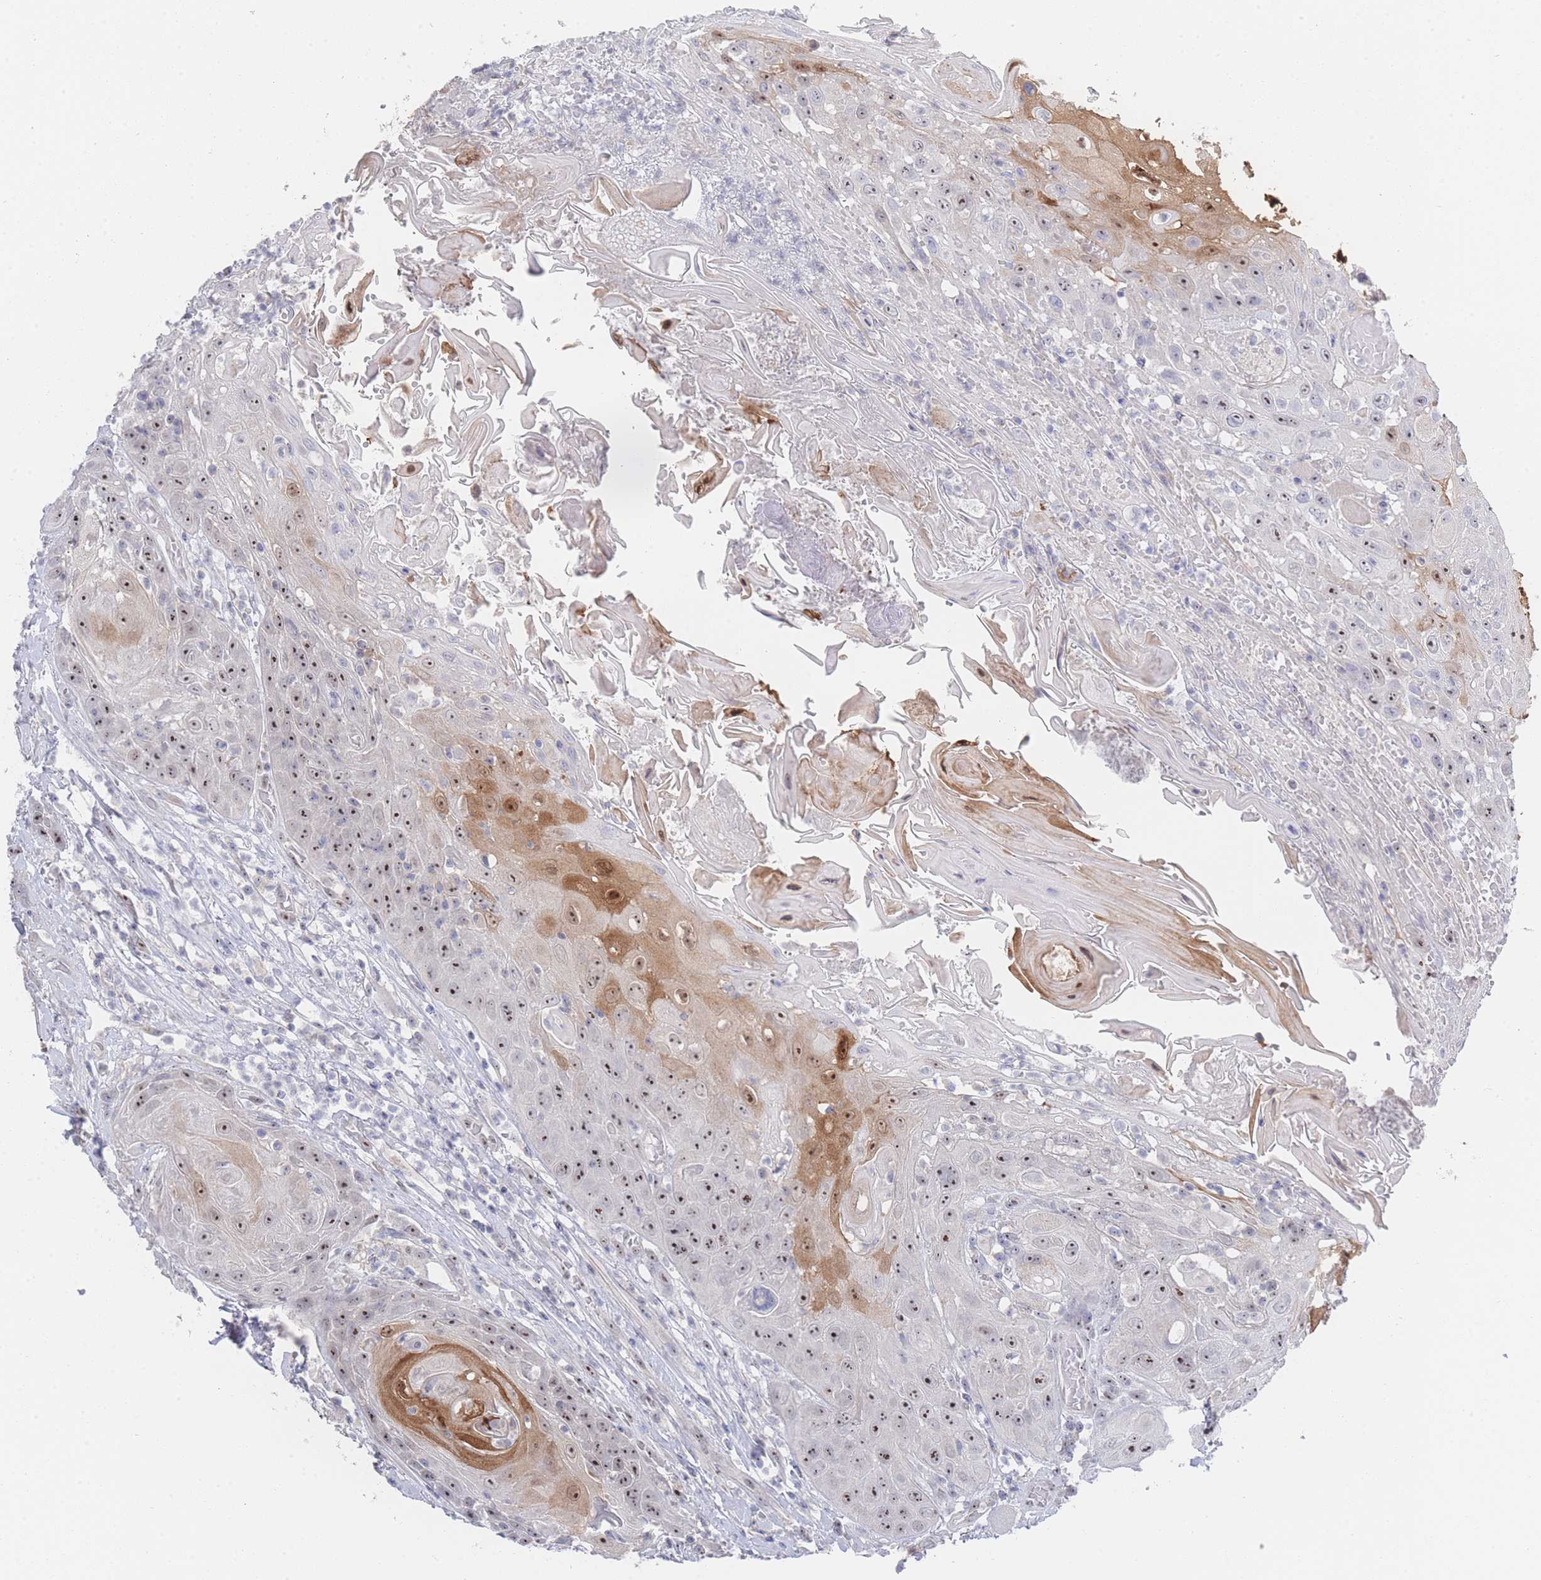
{"staining": {"intensity": "moderate", "quantity": ">75%", "location": "cytoplasmic/membranous,nuclear"}, "tissue": "head and neck cancer", "cell_type": "Tumor cells", "image_type": "cancer", "snomed": [{"axis": "morphology", "description": "Squamous cell carcinoma, NOS"}, {"axis": "topography", "description": "Head-Neck"}], "caption": "Head and neck cancer tissue shows moderate cytoplasmic/membranous and nuclear expression in approximately >75% of tumor cells, visualized by immunohistochemistry.", "gene": "ZNF142", "patient": {"sex": "female", "age": 59}}